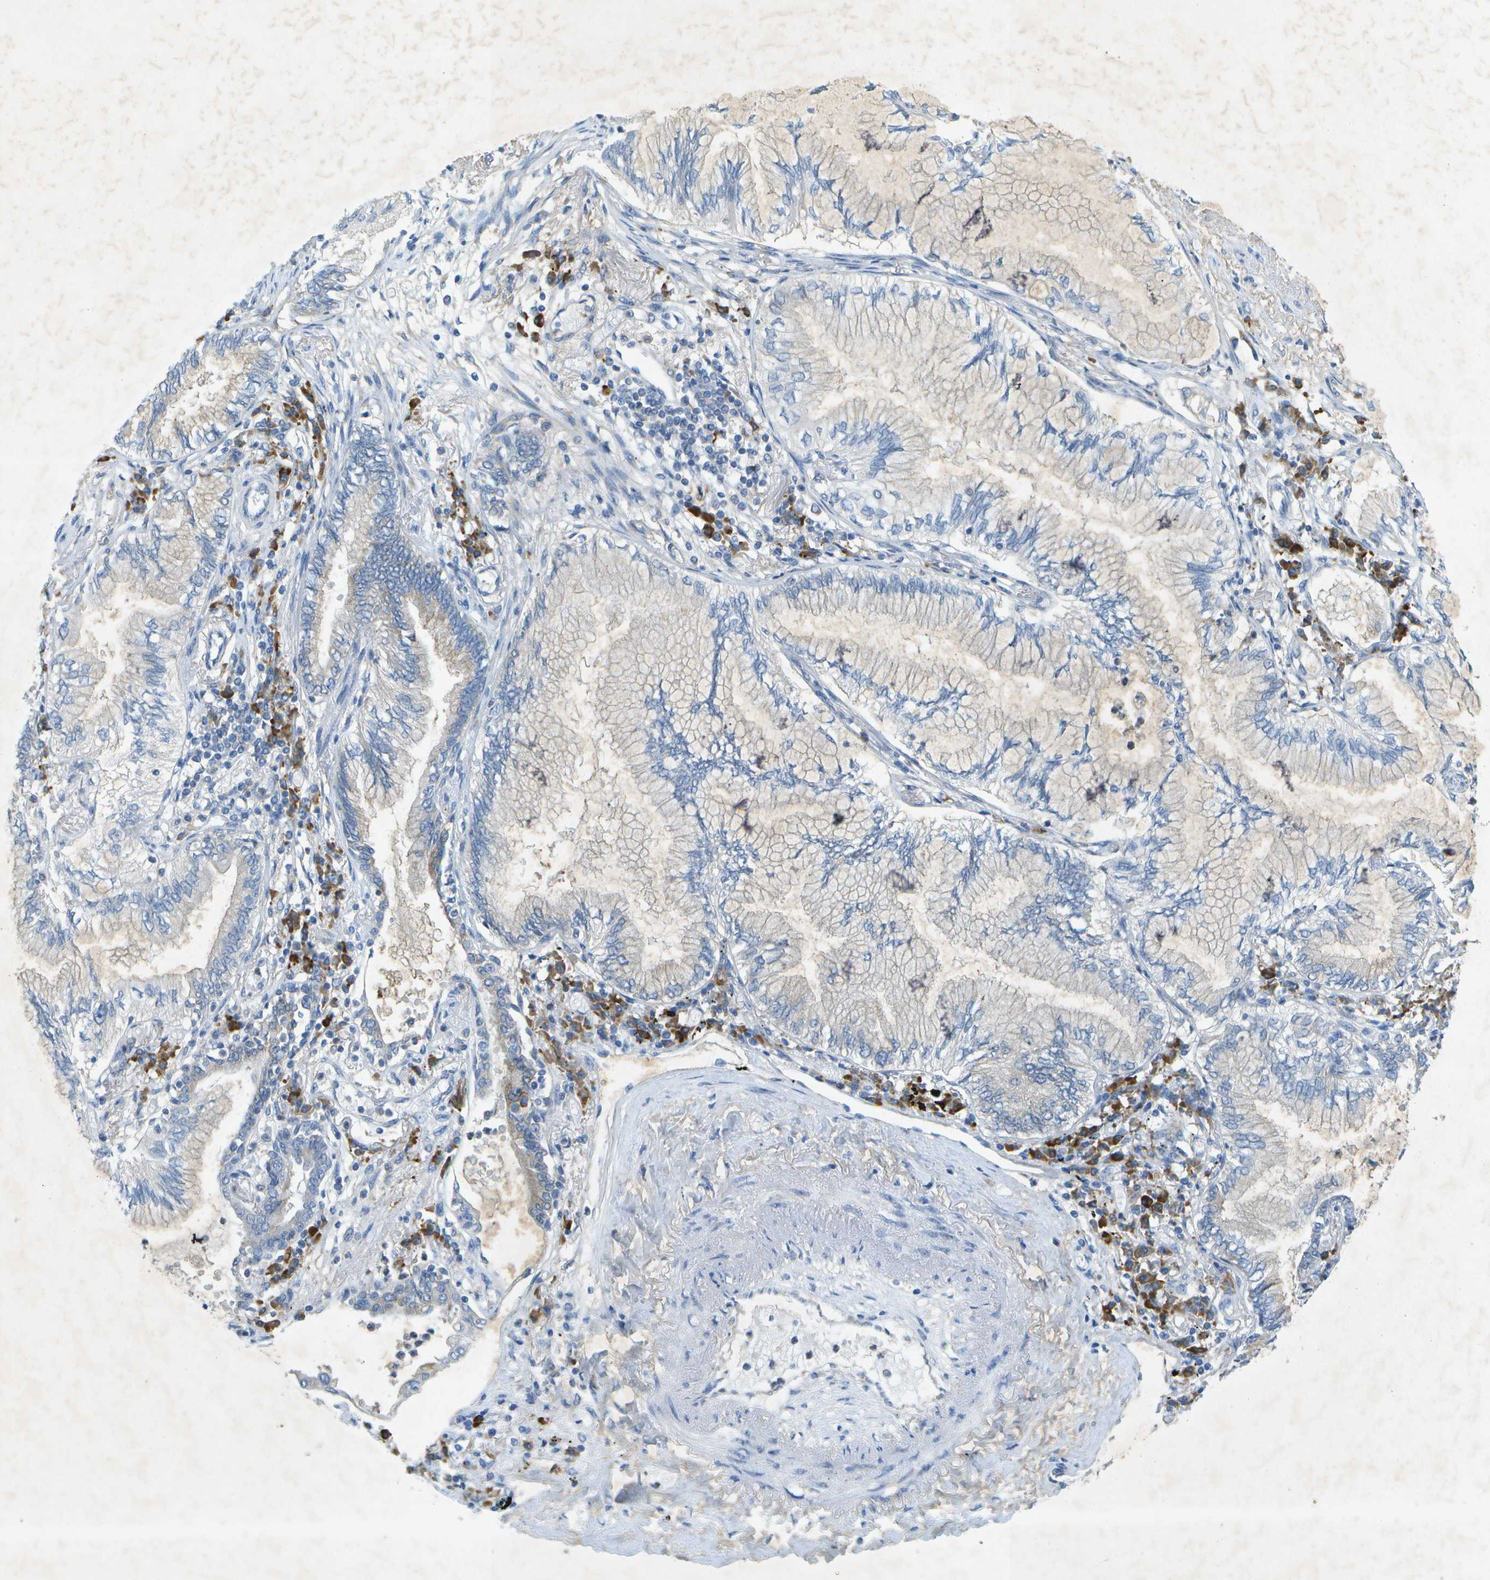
{"staining": {"intensity": "negative", "quantity": "none", "location": "none"}, "tissue": "lung cancer", "cell_type": "Tumor cells", "image_type": "cancer", "snomed": [{"axis": "morphology", "description": "Normal tissue, NOS"}, {"axis": "morphology", "description": "Adenocarcinoma, NOS"}, {"axis": "topography", "description": "Bronchus"}, {"axis": "topography", "description": "Lung"}], "caption": "The photomicrograph exhibits no staining of tumor cells in lung cancer (adenocarcinoma). (Stains: DAB (3,3'-diaminobenzidine) immunohistochemistry with hematoxylin counter stain, Microscopy: brightfield microscopy at high magnification).", "gene": "WNK2", "patient": {"sex": "female", "age": 70}}